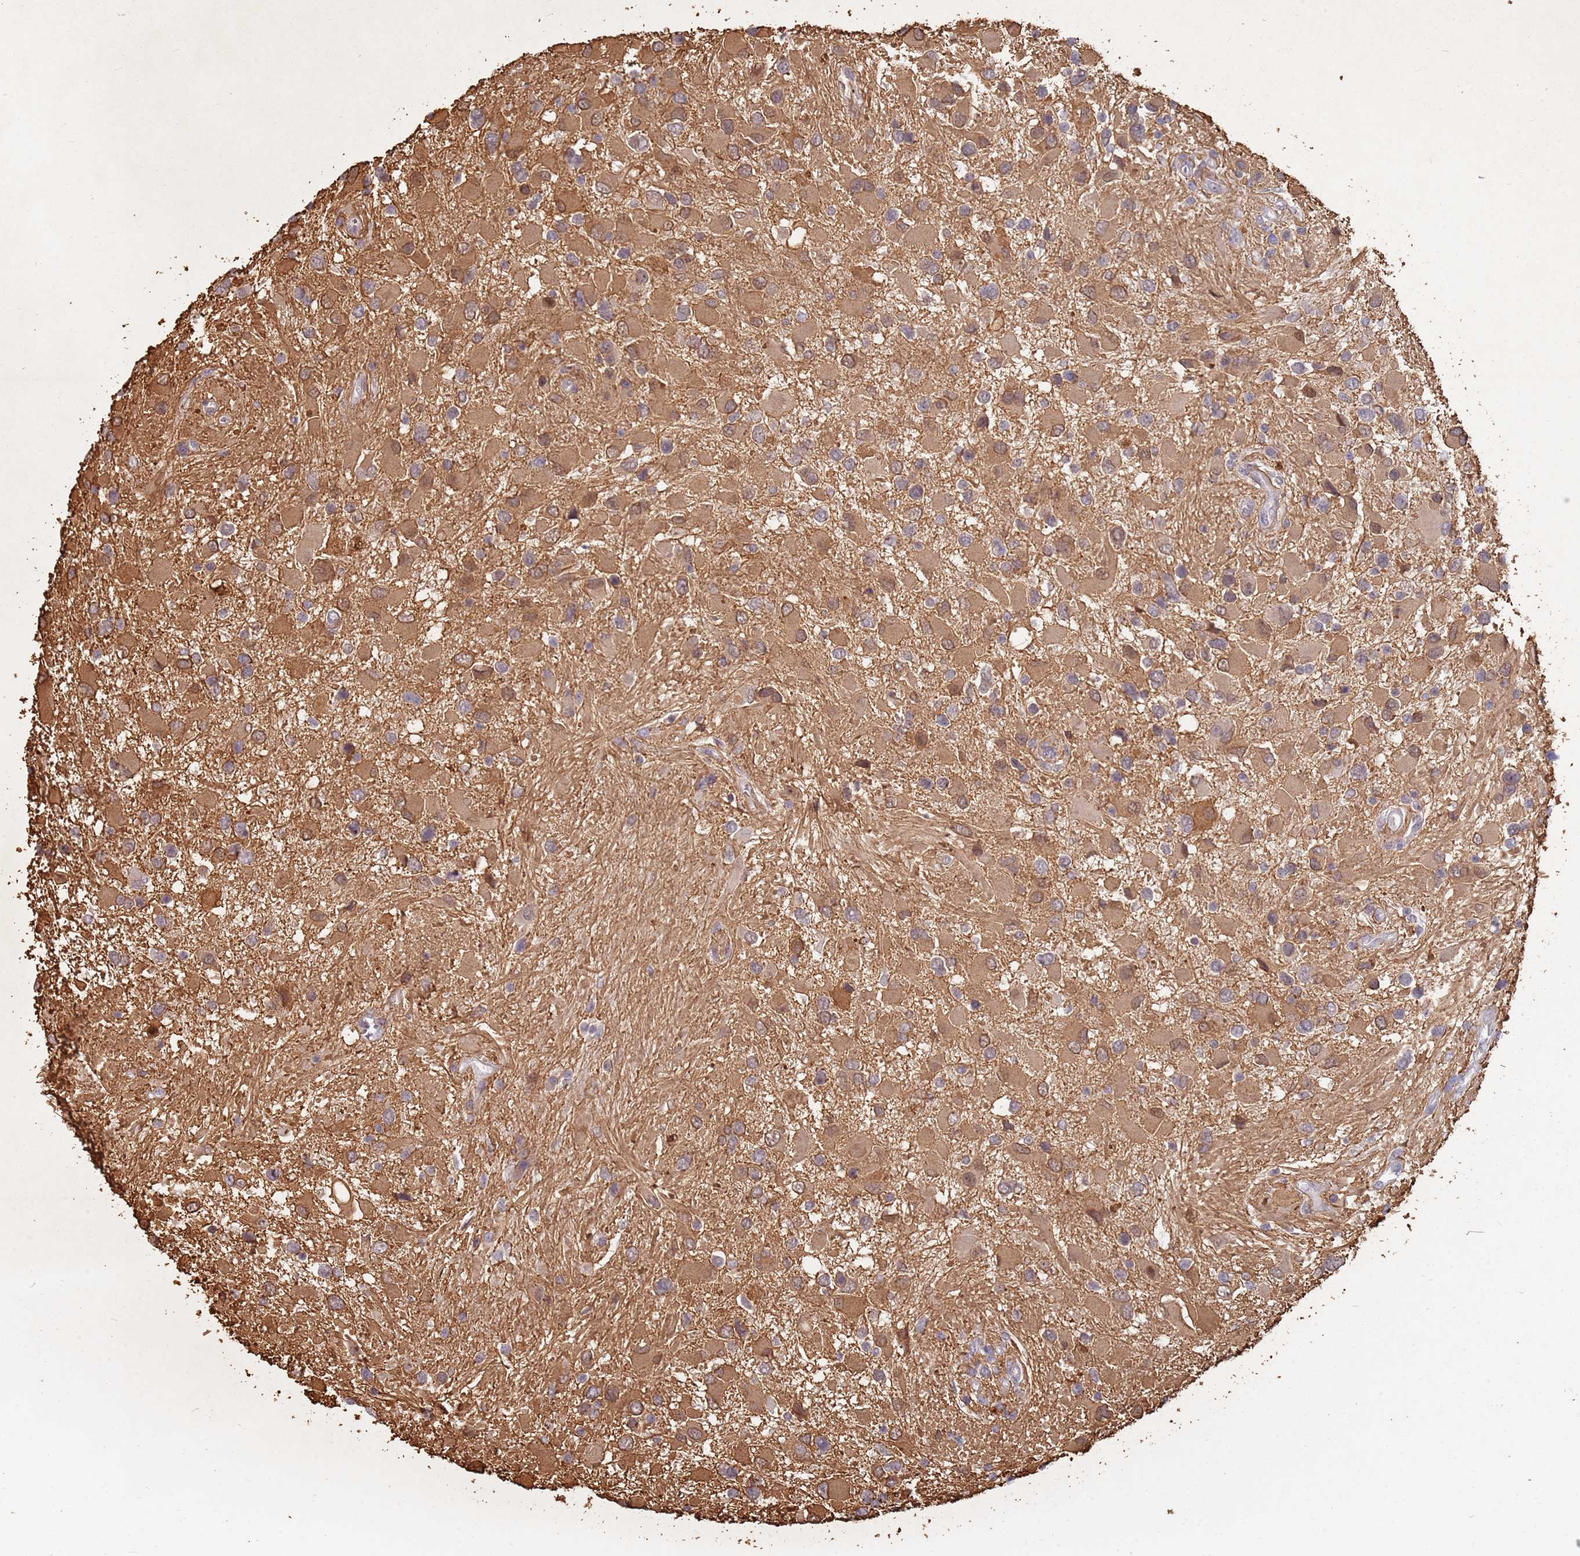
{"staining": {"intensity": "moderate", "quantity": ">75%", "location": "cytoplasmic/membranous"}, "tissue": "glioma", "cell_type": "Tumor cells", "image_type": "cancer", "snomed": [{"axis": "morphology", "description": "Glioma, malignant, High grade"}, {"axis": "topography", "description": "Brain"}], "caption": "Malignant glioma (high-grade) stained for a protein displays moderate cytoplasmic/membranous positivity in tumor cells.", "gene": "MPEG1", "patient": {"sex": "male", "age": 53}}